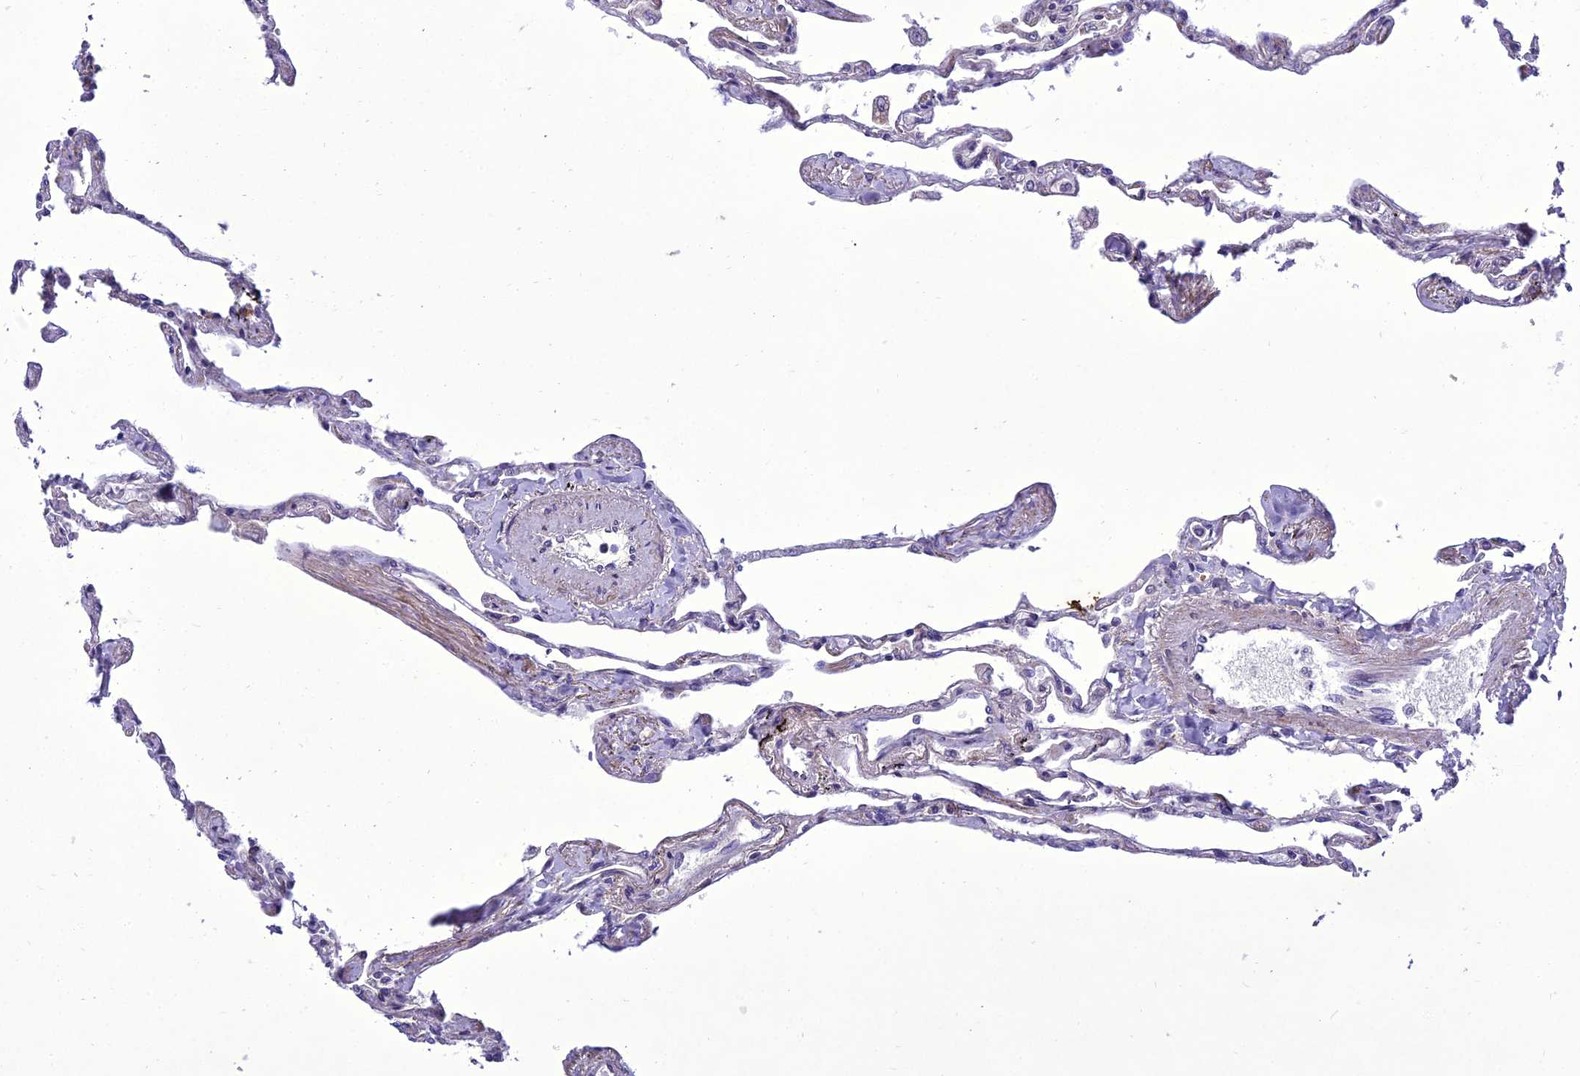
{"staining": {"intensity": "moderate", "quantity": "<25%", "location": "nuclear"}, "tissue": "lung", "cell_type": "Alveolar cells", "image_type": "normal", "snomed": [{"axis": "morphology", "description": "Normal tissue, NOS"}, {"axis": "topography", "description": "Lung"}], "caption": "Protein expression analysis of normal lung shows moderate nuclear expression in approximately <25% of alveolar cells. The staining was performed using DAB to visualize the protein expression in brown, while the nuclei were stained in blue with hematoxylin (Magnification: 20x).", "gene": "NEURL2", "patient": {"sex": "female", "age": 67}}